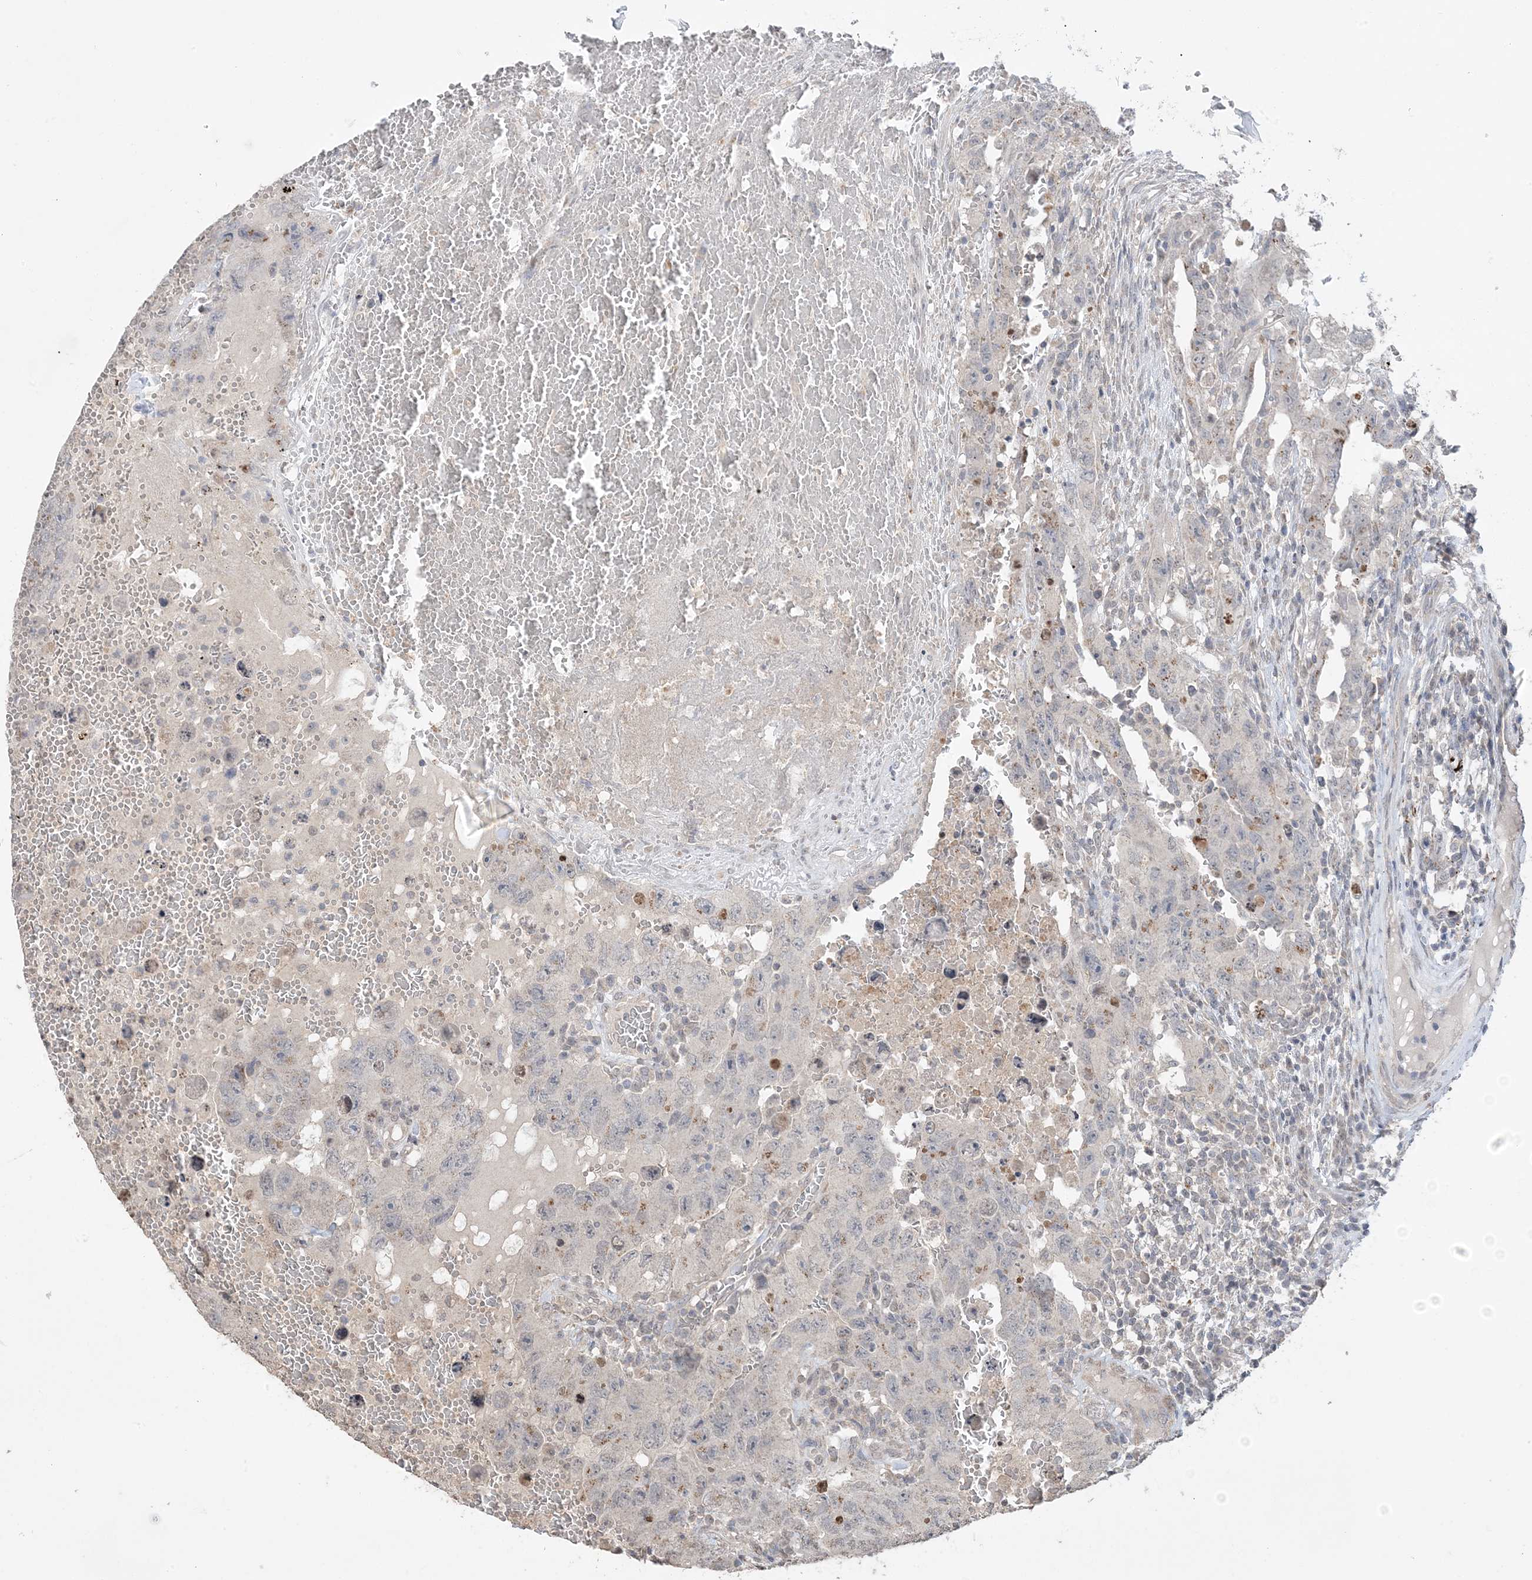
{"staining": {"intensity": "weak", "quantity": "<25%", "location": "cytoplasmic/membranous"}, "tissue": "testis cancer", "cell_type": "Tumor cells", "image_type": "cancer", "snomed": [{"axis": "morphology", "description": "Carcinoma, Embryonal, NOS"}, {"axis": "topography", "description": "Testis"}], "caption": "IHC micrograph of testis cancer (embryonal carcinoma) stained for a protein (brown), which displays no expression in tumor cells.", "gene": "XRN1", "patient": {"sex": "male", "age": 26}}